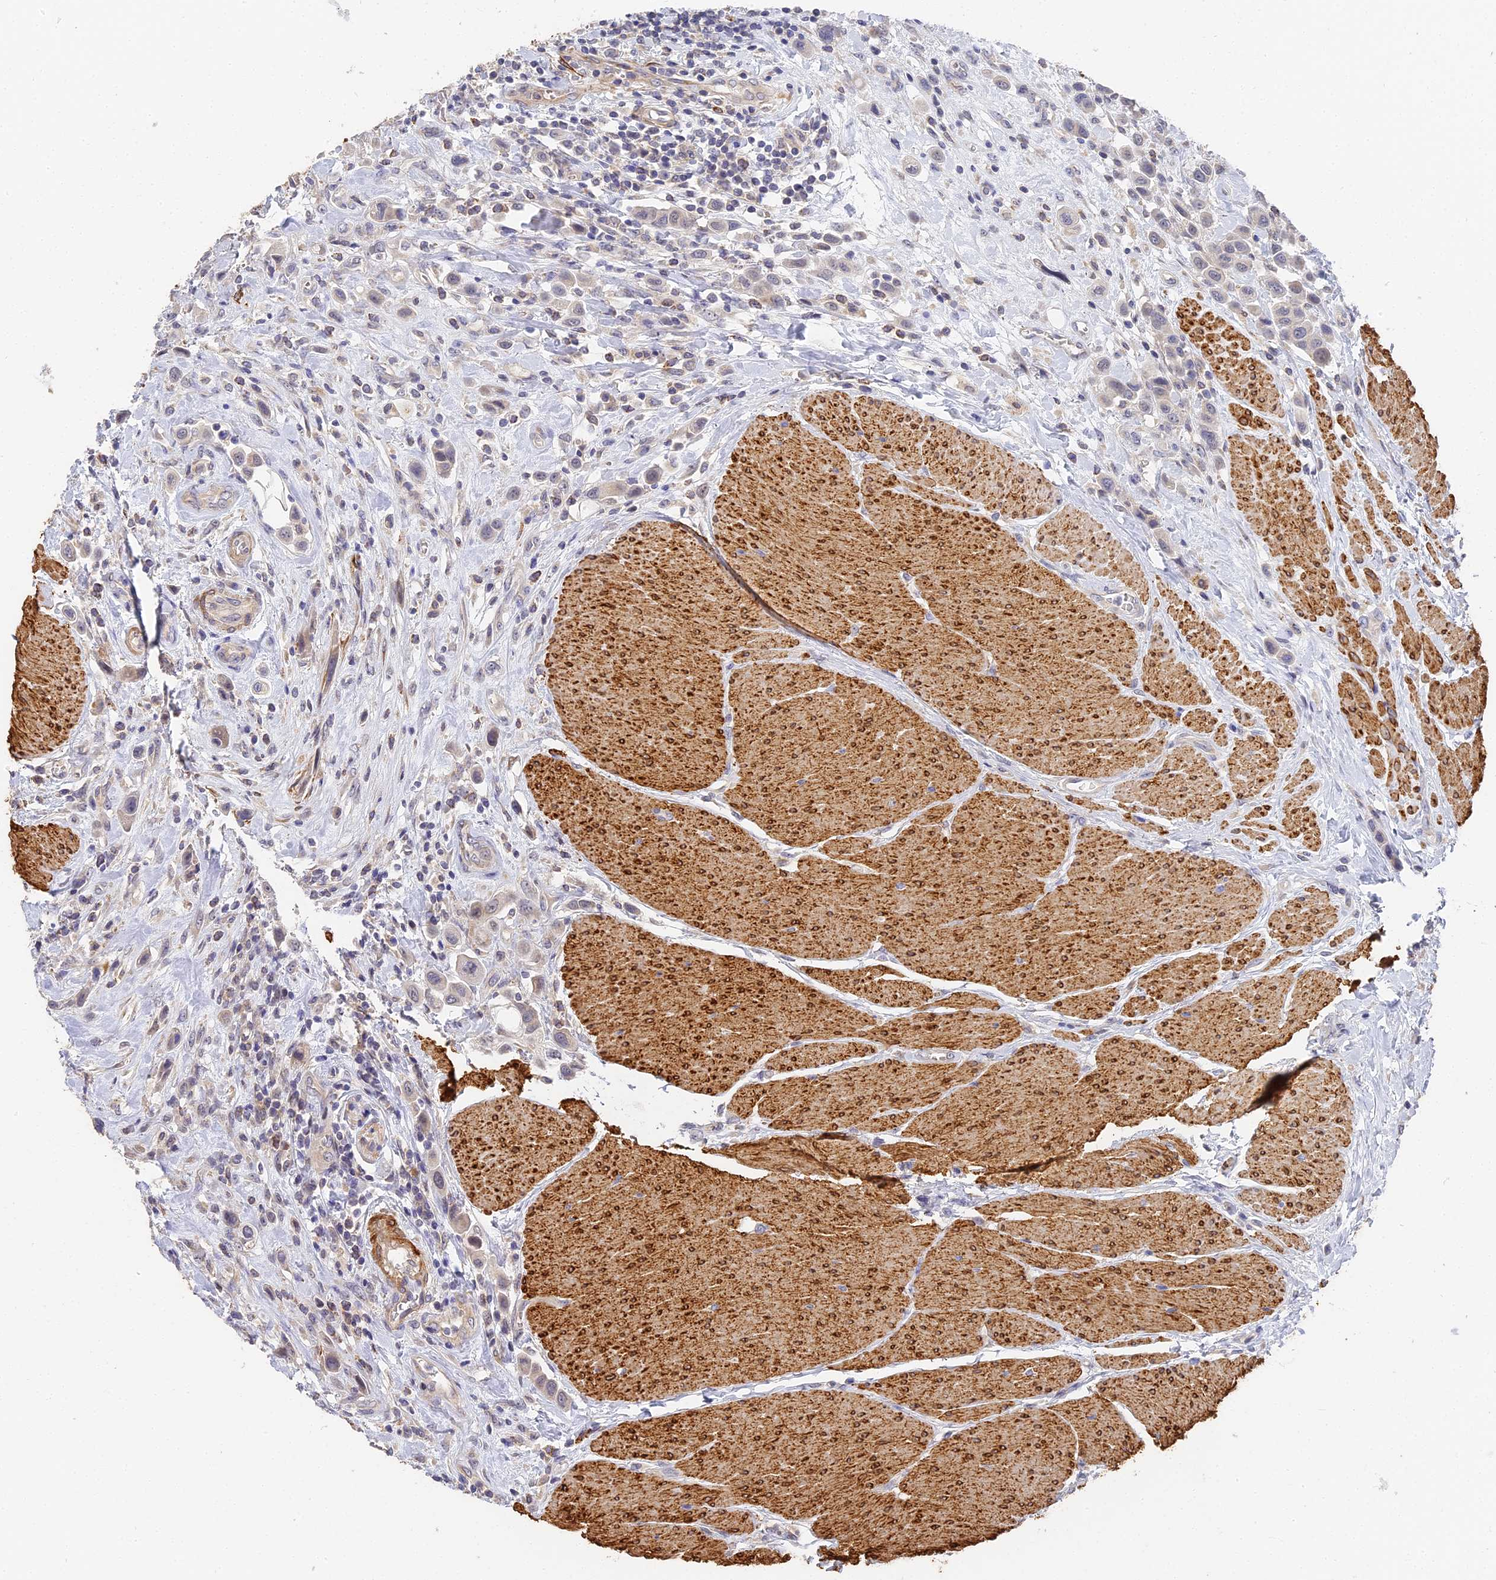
{"staining": {"intensity": "weak", "quantity": "<25%", "location": "cytoplasmic/membranous"}, "tissue": "urothelial cancer", "cell_type": "Tumor cells", "image_type": "cancer", "snomed": [{"axis": "morphology", "description": "Urothelial carcinoma, High grade"}, {"axis": "topography", "description": "Urinary bladder"}], "caption": "This is a histopathology image of immunohistochemistry (IHC) staining of urothelial carcinoma (high-grade), which shows no staining in tumor cells. (Stains: DAB immunohistochemistry (IHC) with hematoxylin counter stain, Microscopy: brightfield microscopy at high magnification).", "gene": "CCDC113", "patient": {"sex": "male", "age": 50}}